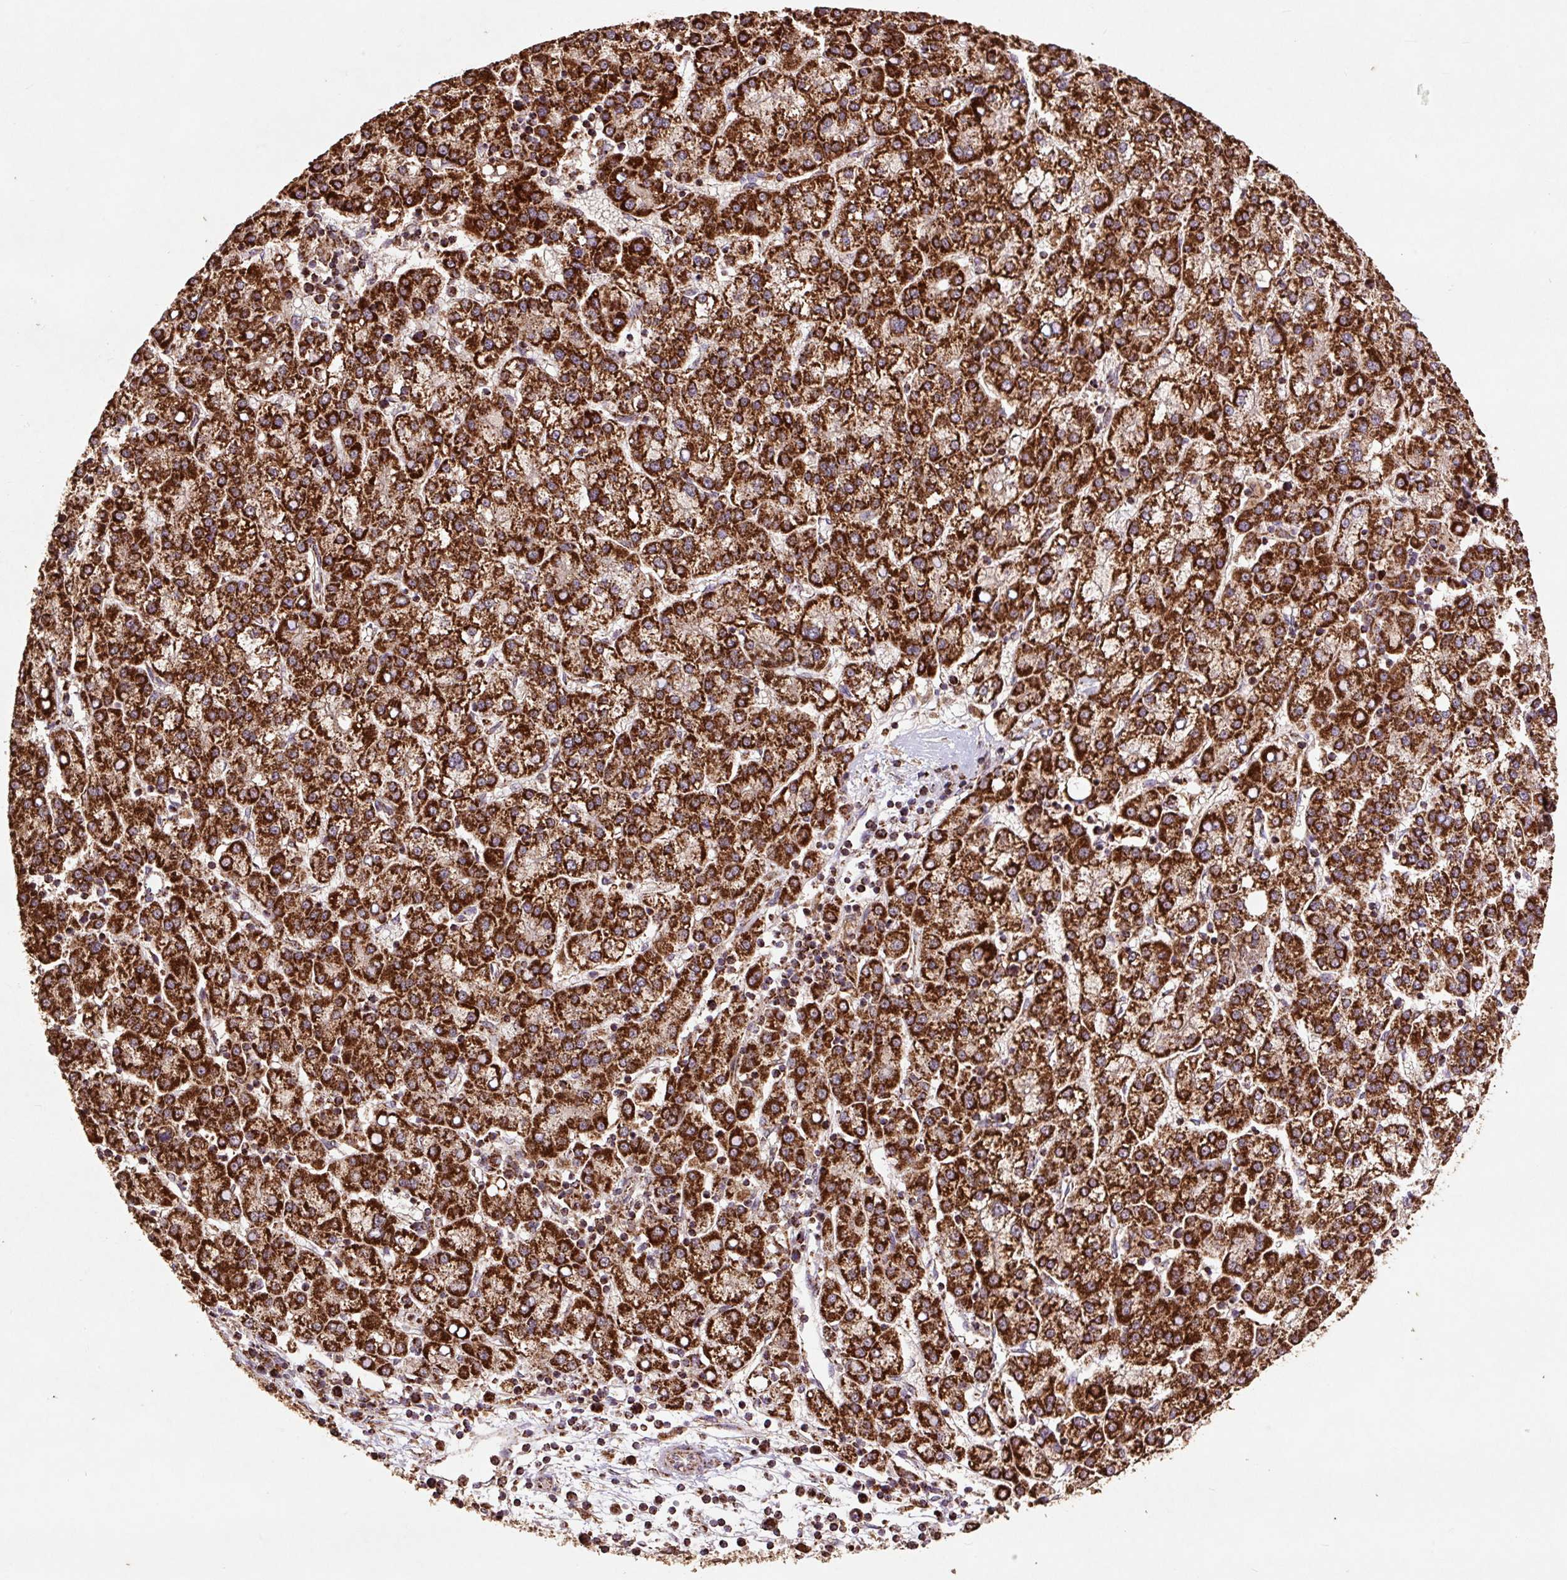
{"staining": {"intensity": "strong", "quantity": ">75%", "location": "cytoplasmic/membranous"}, "tissue": "liver cancer", "cell_type": "Tumor cells", "image_type": "cancer", "snomed": [{"axis": "morphology", "description": "Carcinoma, Hepatocellular, NOS"}, {"axis": "topography", "description": "Liver"}], "caption": "A photomicrograph of liver hepatocellular carcinoma stained for a protein shows strong cytoplasmic/membranous brown staining in tumor cells. The staining was performed using DAB, with brown indicating positive protein expression. Nuclei are stained blue with hematoxylin.", "gene": "ATP5F1A", "patient": {"sex": "female", "age": 58}}